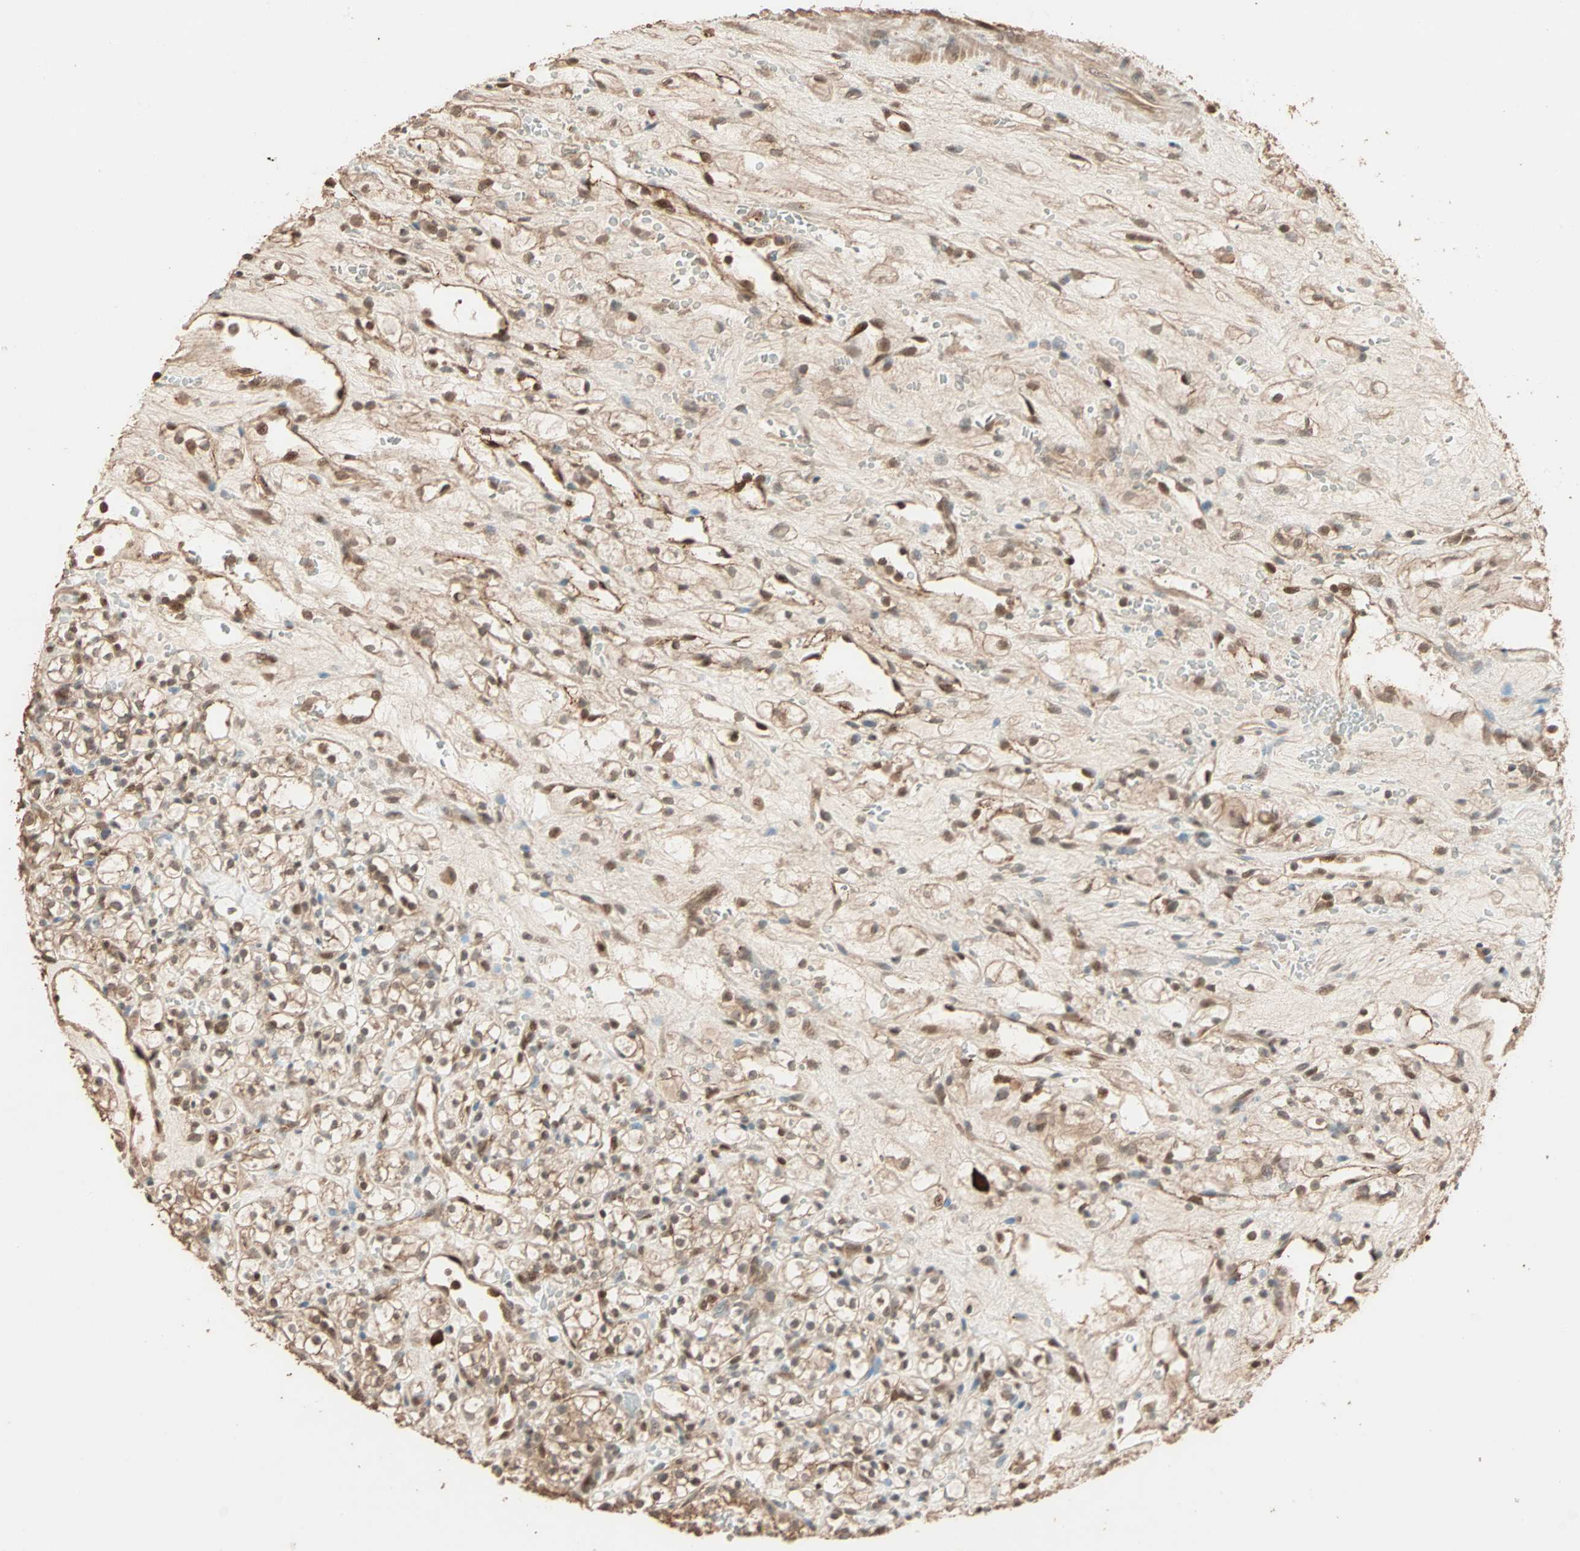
{"staining": {"intensity": "moderate", "quantity": ">75%", "location": "cytoplasmic/membranous,nuclear"}, "tissue": "renal cancer", "cell_type": "Tumor cells", "image_type": "cancer", "snomed": [{"axis": "morphology", "description": "Adenocarcinoma, NOS"}, {"axis": "topography", "description": "Kidney"}], "caption": "Protein expression analysis of renal cancer (adenocarcinoma) shows moderate cytoplasmic/membranous and nuclear expression in about >75% of tumor cells. (Brightfield microscopy of DAB IHC at high magnification).", "gene": "ZBTB33", "patient": {"sex": "female", "age": 60}}